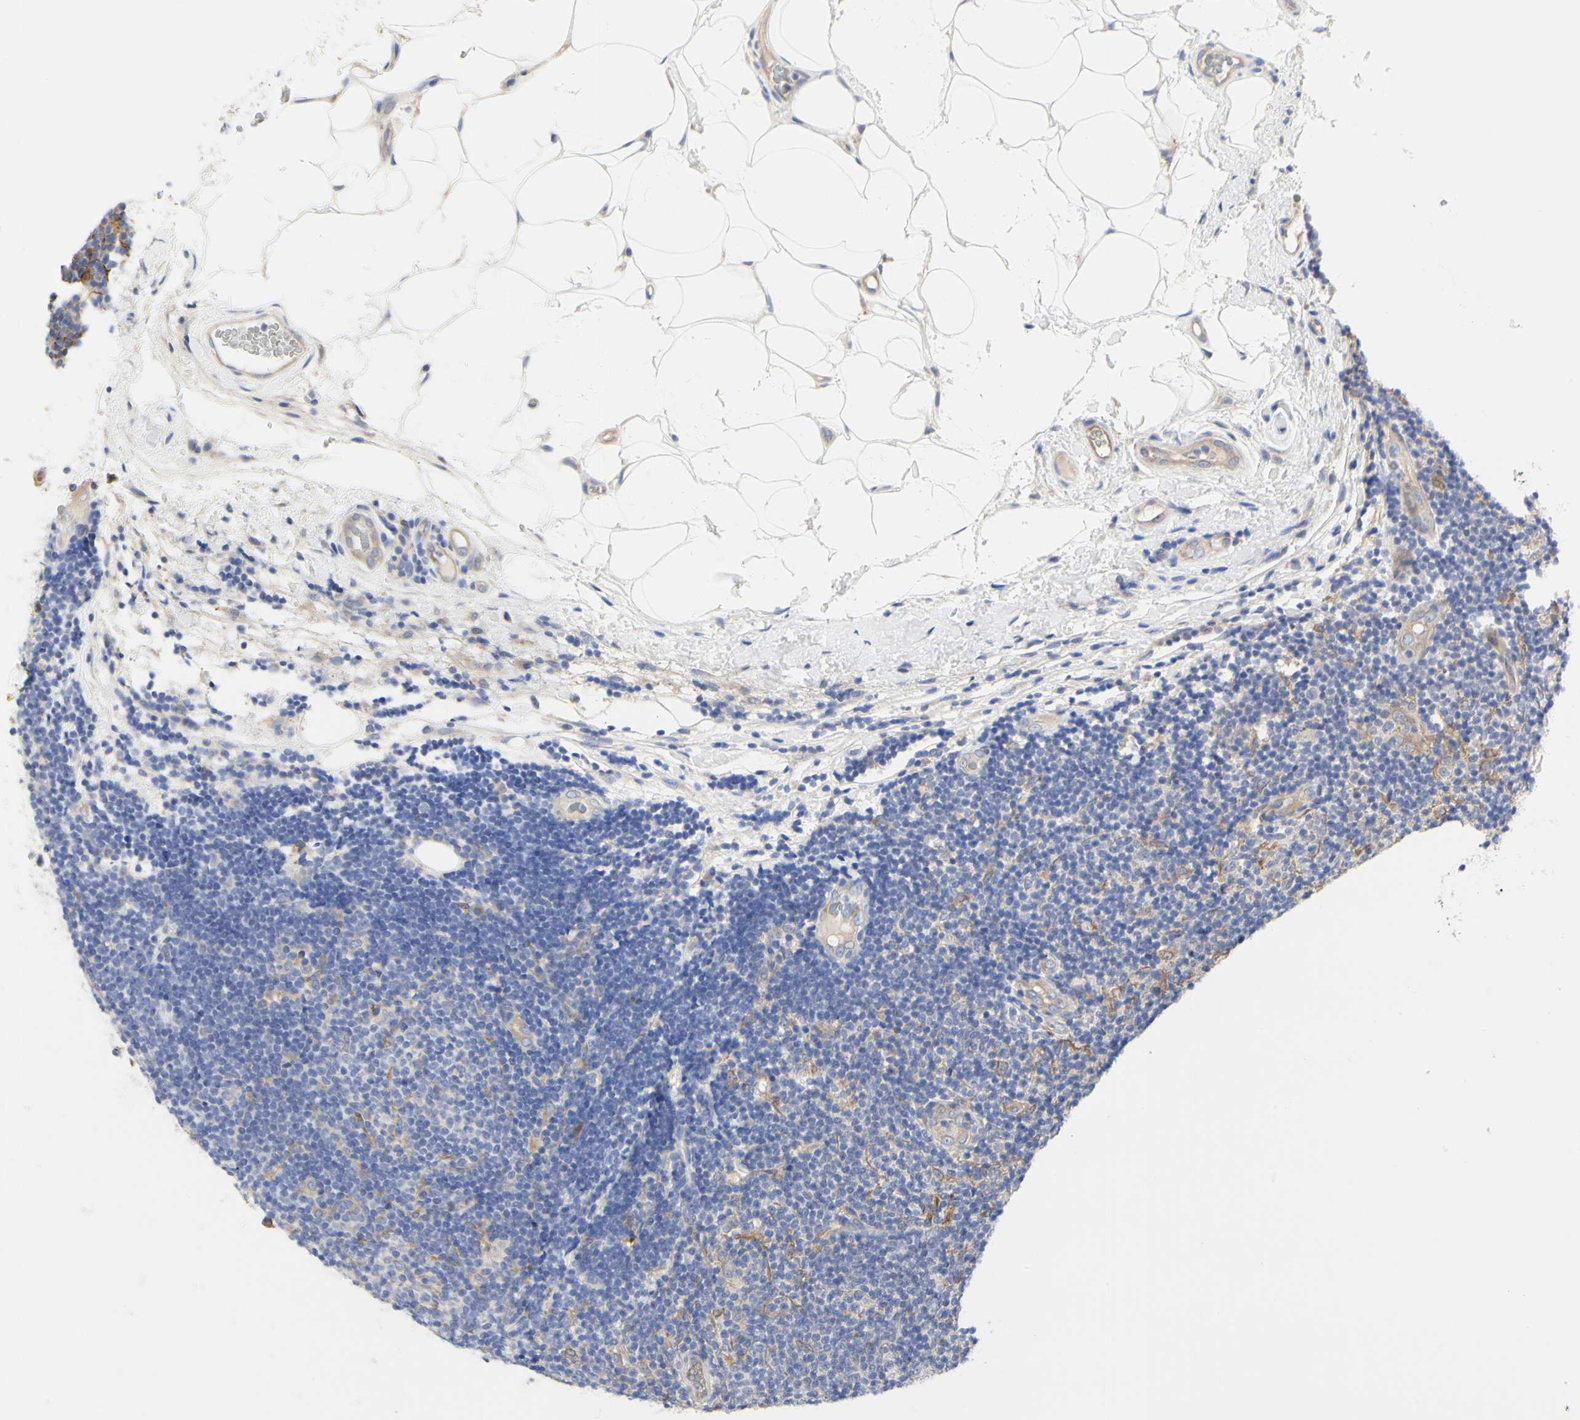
{"staining": {"intensity": "weak", "quantity": "<25%", "location": "cytoplasmic/membranous"}, "tissue": "lymphoma", "cell_type": "Tumor cells", "image_type": "cancer", "snomed": [{"axis": "morphology", "description": "Malignant lymphoma, non-Hodgkin's type, Low grade"}, {"axis": "topography", "description": "Lymph node"}], "caption": "Tumor cells are negative for brown protein staining in low-grade malignant lymphoma, non-Hodgkin's type.", "gene": "C3orf52", "patient": {"sex": "male", "age": 83}}